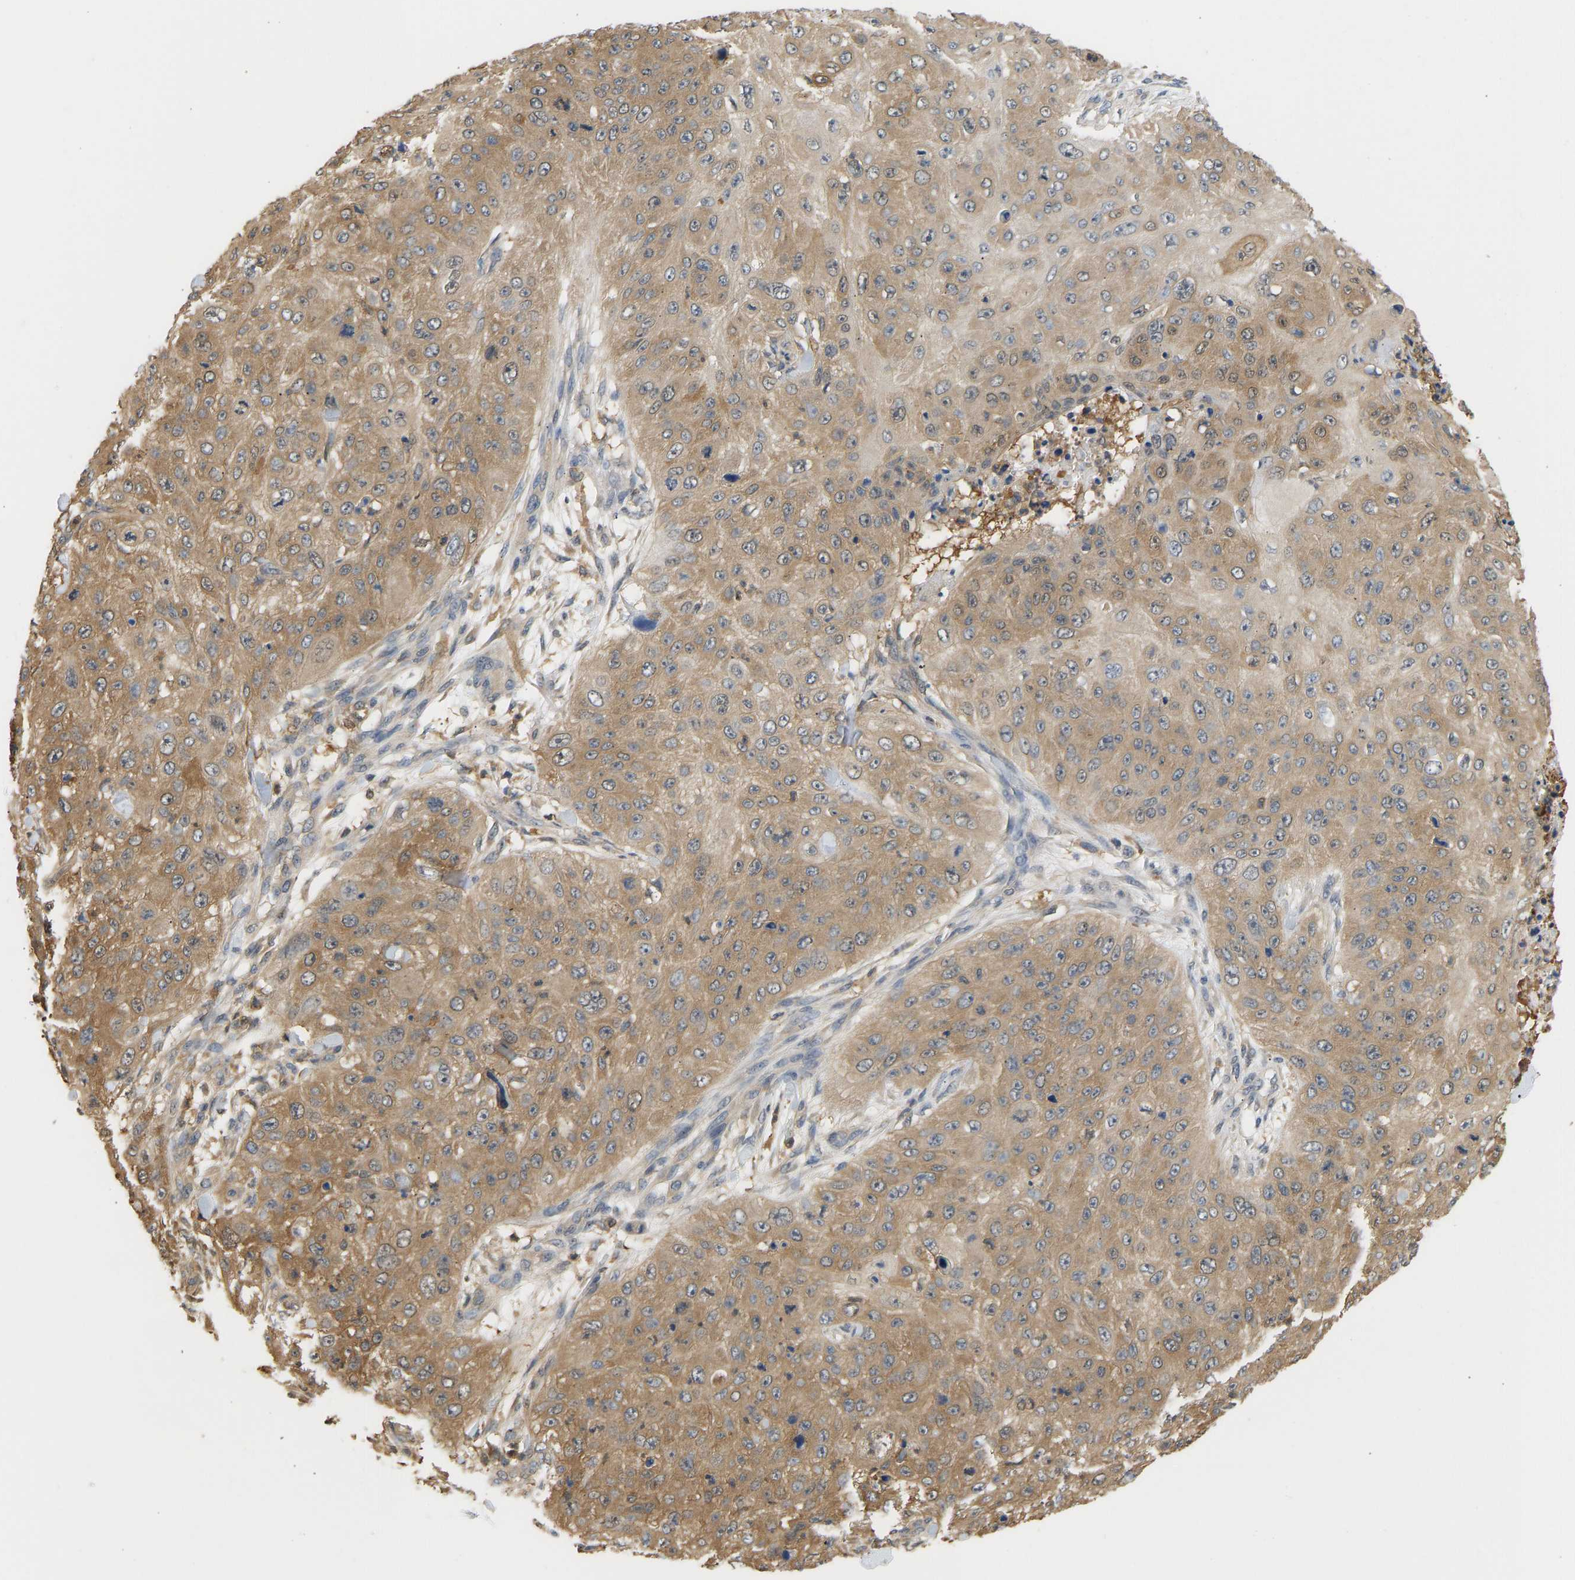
{"staining": {"intensity": "moderate", "quantity": ">75%", "location": "cytoplasmic/membranous"}, "tissue": "skin cancer", "cell_type": "Tumor cells", "image_type": "cancer", "snomed": [{"axis": "morphology", "description": "Squamous cell carcinoma, NOS"}, {"axis": "topography", "description": "Skin"}], "caption": "IHC of human squamous cell carcinoma (skin) shows medium levels of moderate cytoplasmic/membranous expression in about >75% of tumor cells.", "gene": "ENO1", "patient": {"sex": "female", "age": 80}}